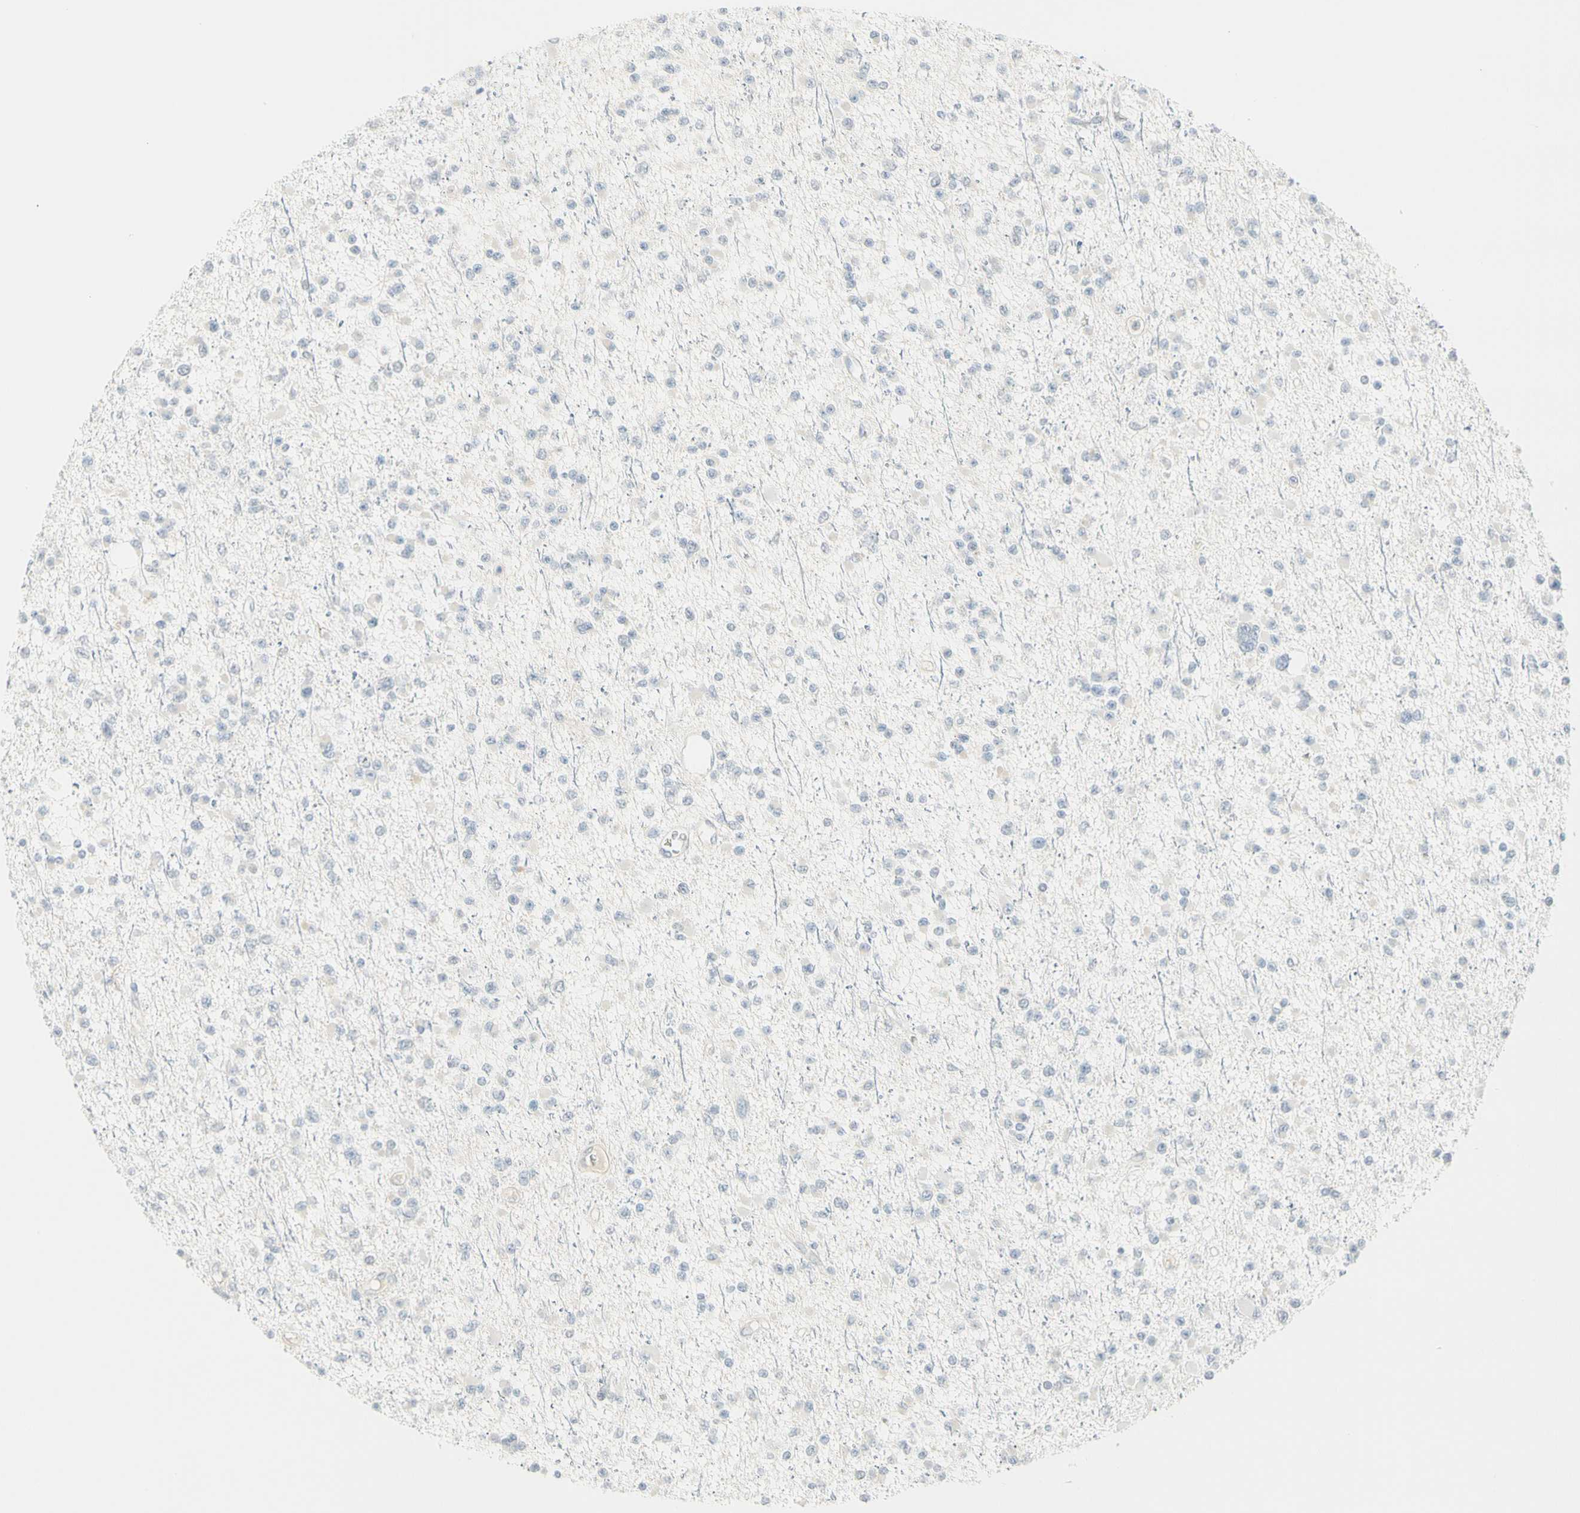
{"staining": {"intensity": "negative", "quantity": "none", "location": "none"}, "tissue": "glioma", "cell_type": "Tumor cells", "image_type": "cancer", "snomed": [{"axis": "morphology", "description": "Glioma, malignant, Low grade"}, {"axis": "topography", "description": "Brain"}], "caption": "IHC image of glioma stained for a protein (brown), which displays no staining in tumor cells.", "gene": "MLLT10", "patient": {"sex": "female", "age": 22}}